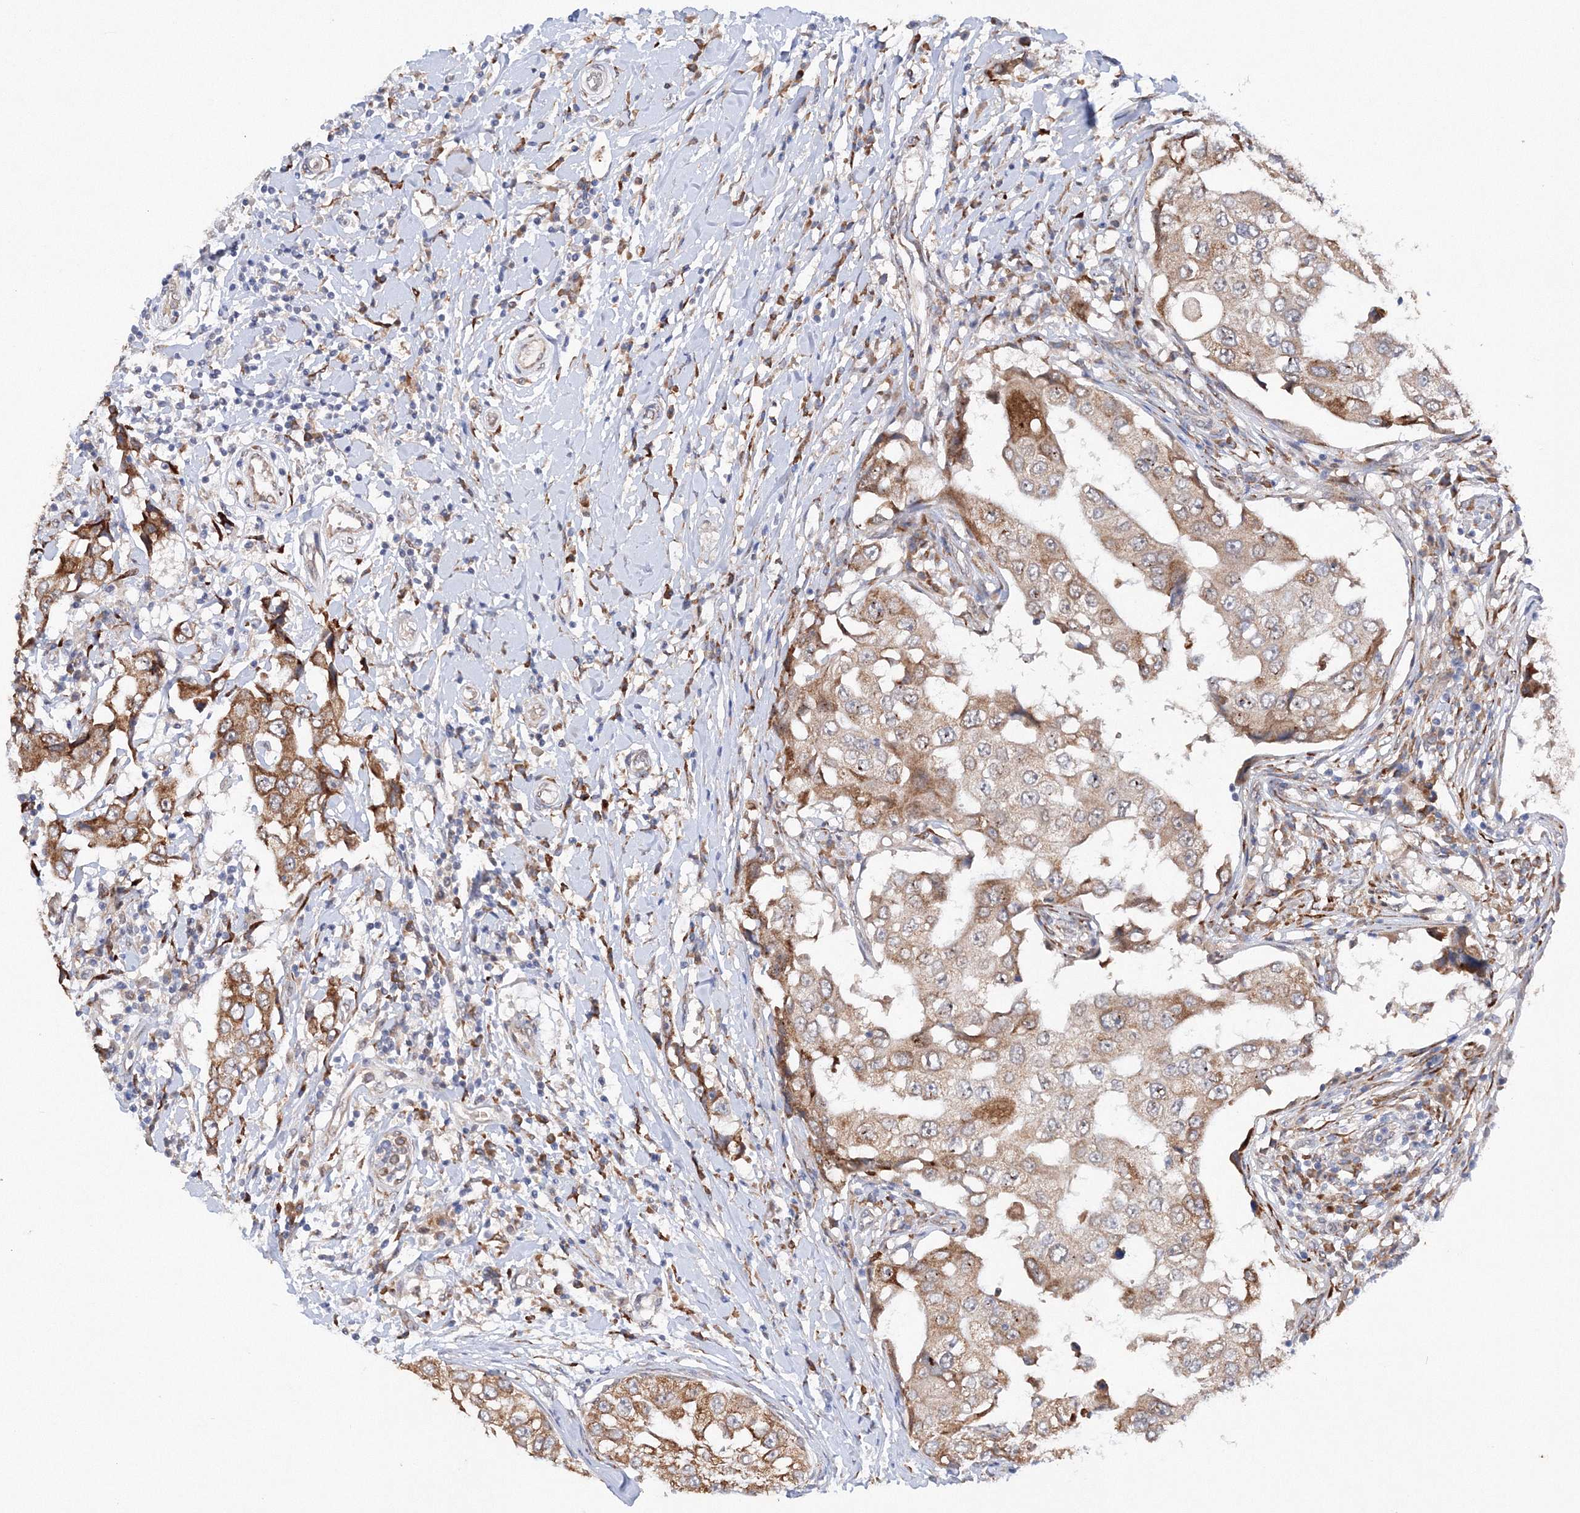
{"staining": {"intensity": "moderate", "quantity": ">75%", "location": "cytoplasmic/membranous"}, "tissue": "breast cancer", "cell_type": "Tumor cells", "image_type": "cancer", "snomed": [{"axis": "morphology", "description": "Duct carcinoma"}, {"axis": "topography", "description": "Breast"}], "caption": "This photomicrograph reveals breast cancer stained with immunohistochemistry (IHC) to label a protein in brown. The cytoplasmic/membranous of tumor cells show moderate positivity for the protein. Nuclei are counter-stained blue.", "gene": "DIS3L2", "patient": {"sex": "female", "age": 27}}